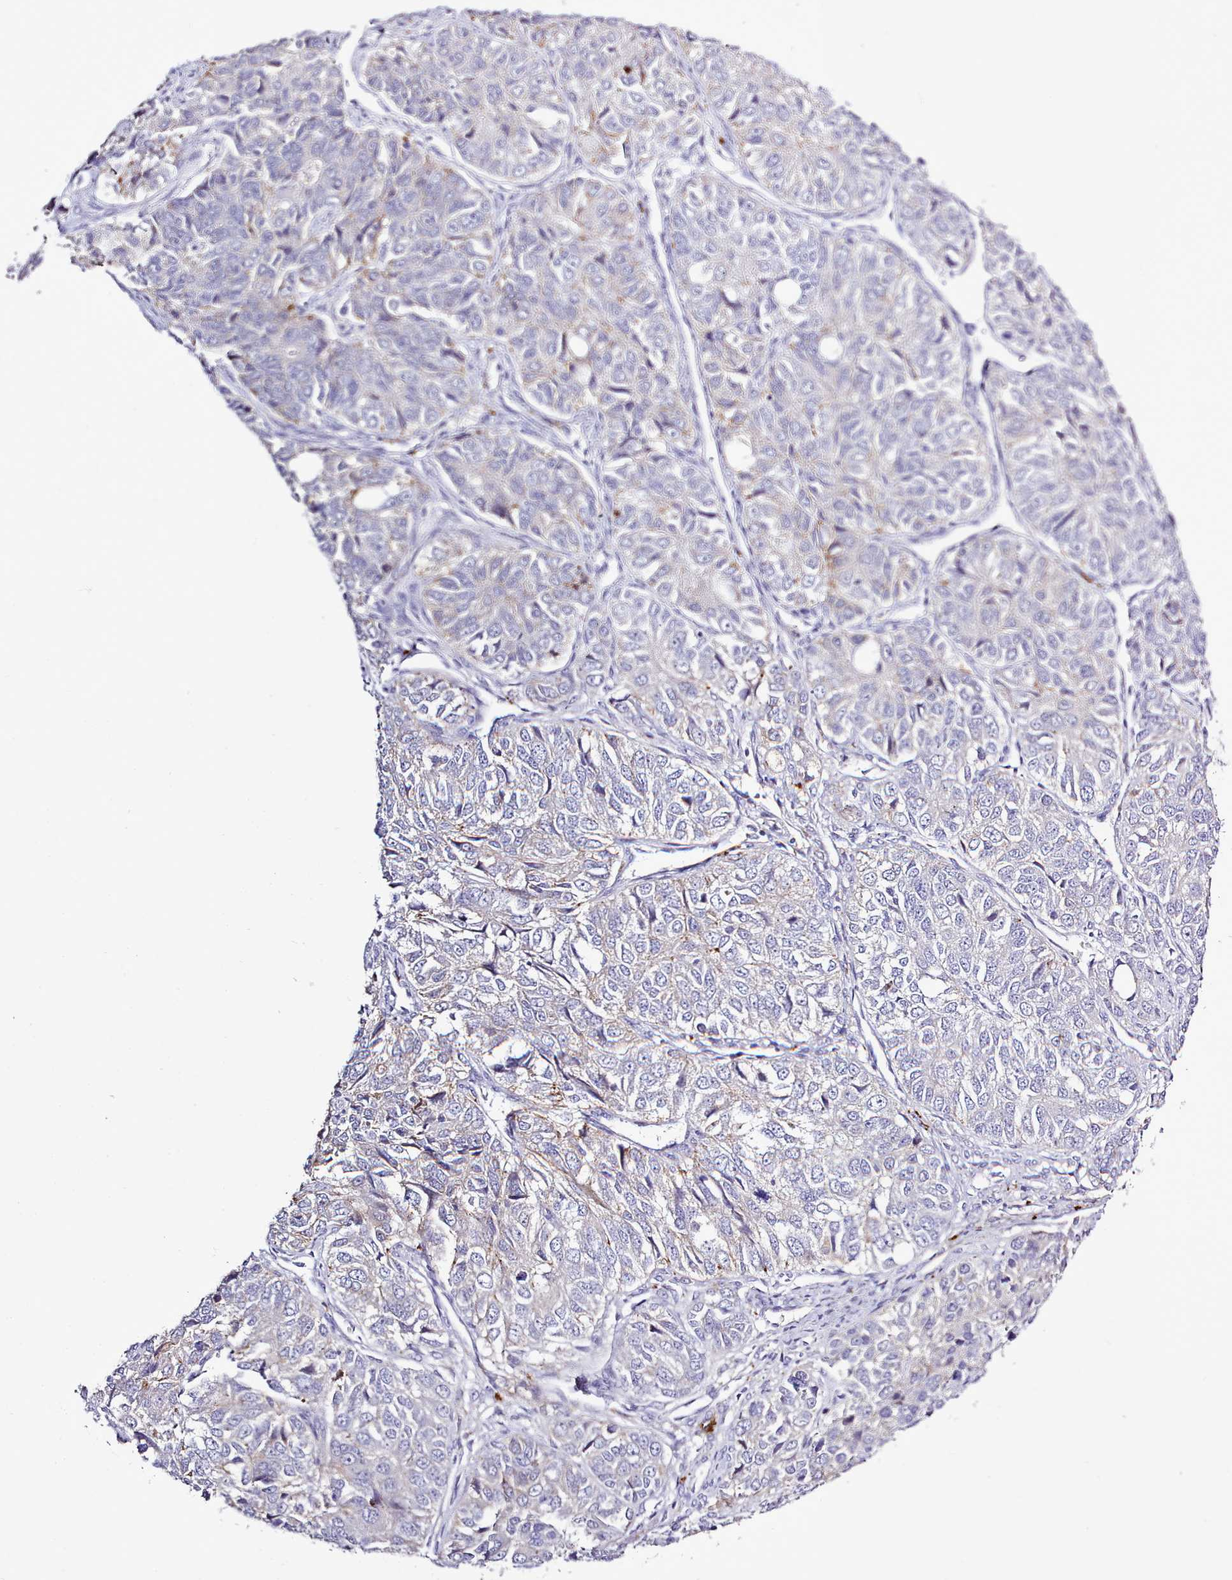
{"staining": {"intensity": "weak", "quantity": "<25%", "location": "cytoplasmic/membranous"}, "tissue": "ovarian cancer", "cell_type": "Tumor cells", "image_type": "cancer", "snomed": [{"axis": "morphology", "description": "Carcinoma, endometroid"}, {"axis": "topography", "description": "Ovary"}], "caption": "DAB (3,3'-diaminobenzidine) immunohistochemical staining of ovarian cancer (endometroid carcinoma) shows no significant staining in tumor cells.", "gene": "SRD5A1", "patient": {"sex": "female", "age": 51}}